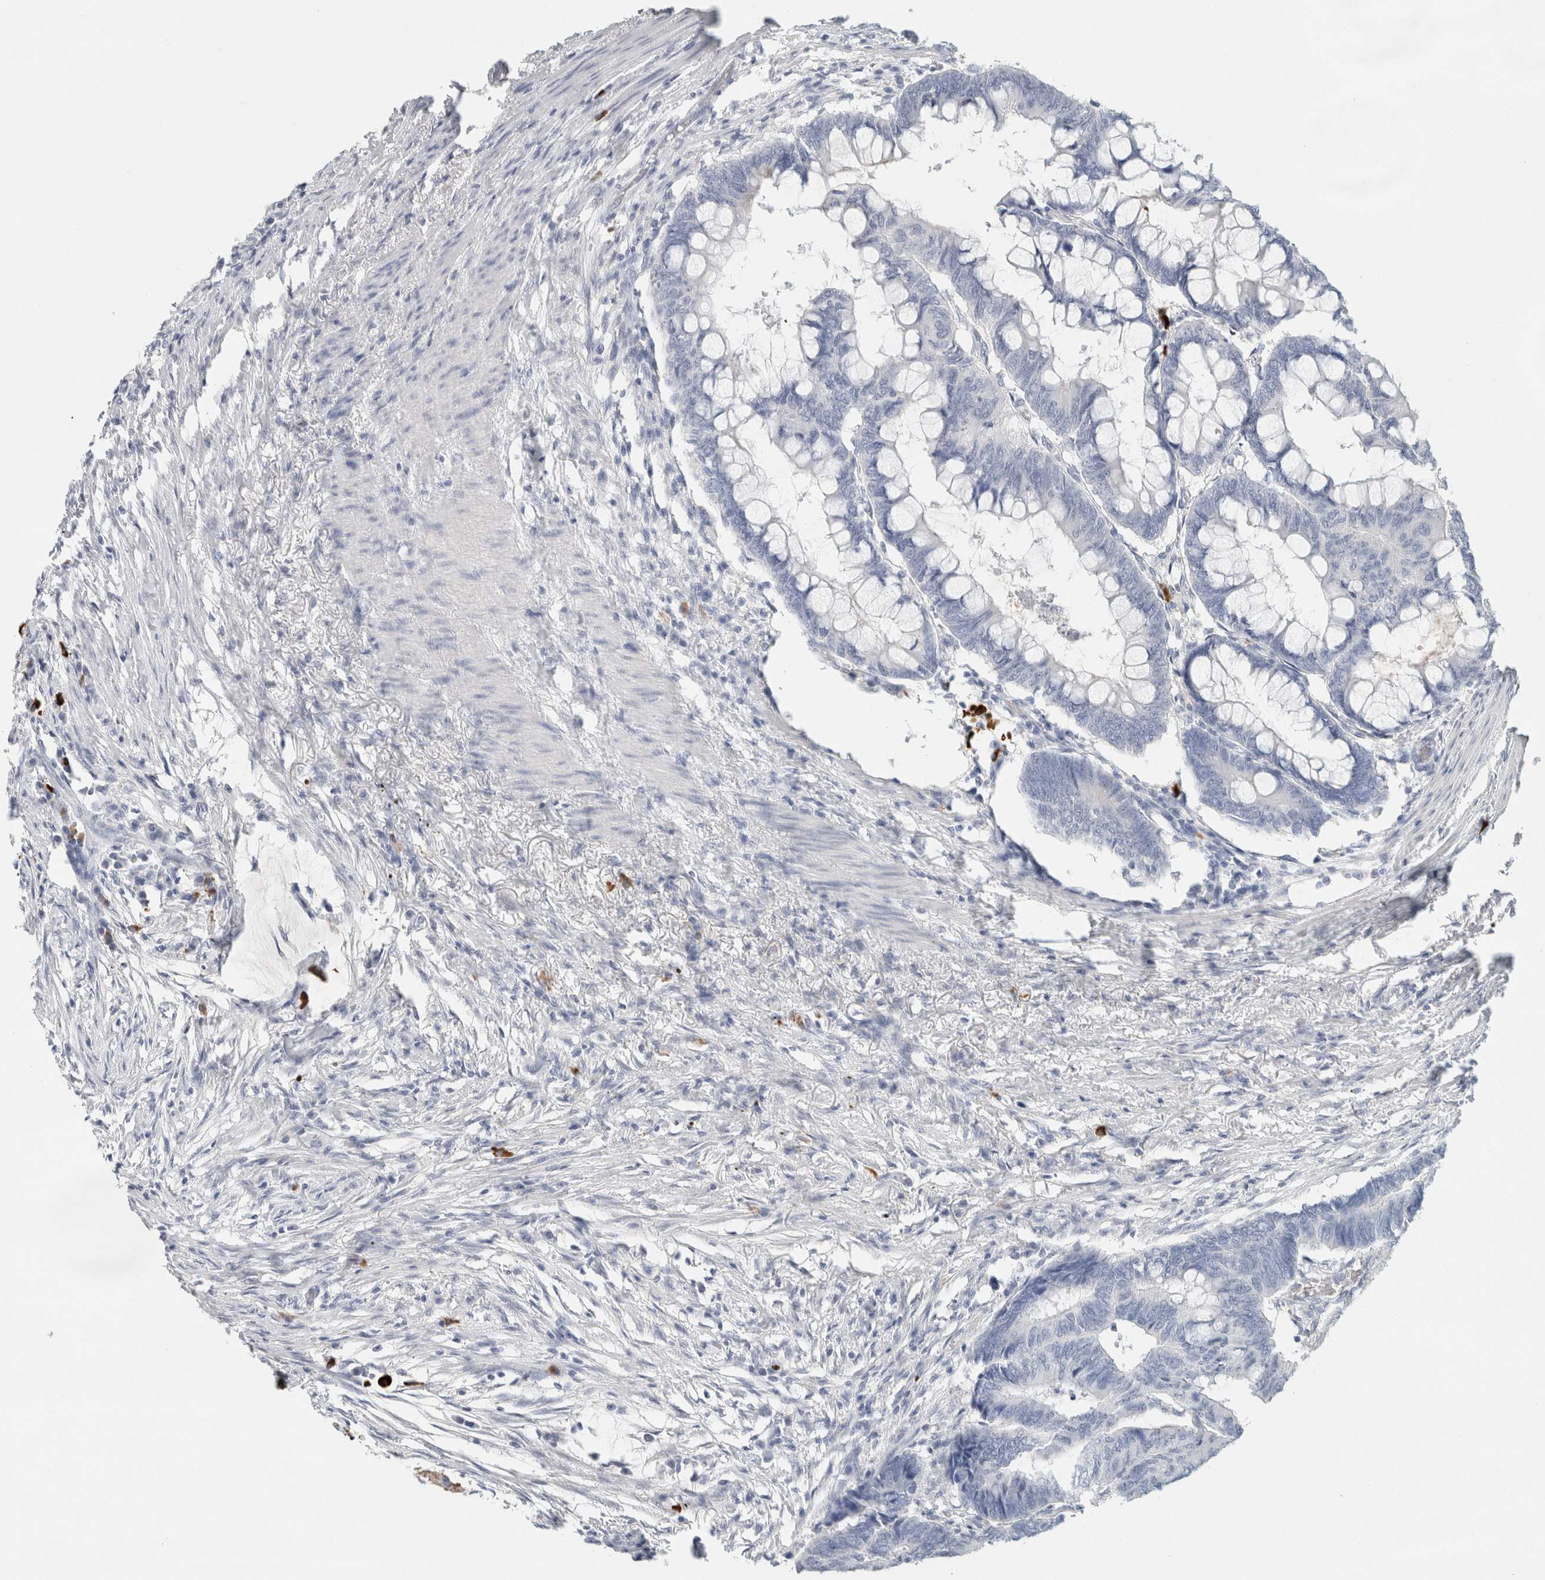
{"staining": {"intensity": "negative", "quantity": "none", "location": "none"}, "tissue": "colorectal cancer", "cell_type": "Tumor cells", "image_type": "cancer", "snomed": [{"axis": "morphology", "description": "Normal tissue, NOS"}, {"axis": "morphology", "description": "Adenocarcinoma, NOS"}, {"axis": "topography", "description": "Rectum"}, {"axis": "topography", "description": "Peripheral nerve tissue"}], "caption": "Immunohistochemistry of human adenocarcinoma (colorectal) shows no positivity in tumor cells. Brightfield microscopy of immunohistochemistry (IHC) stained with DAB (brown) and hematoxylin (blue), captured at high magnification.", "gene": "IL6", "patient": {"sex": "male", "age": 92}}